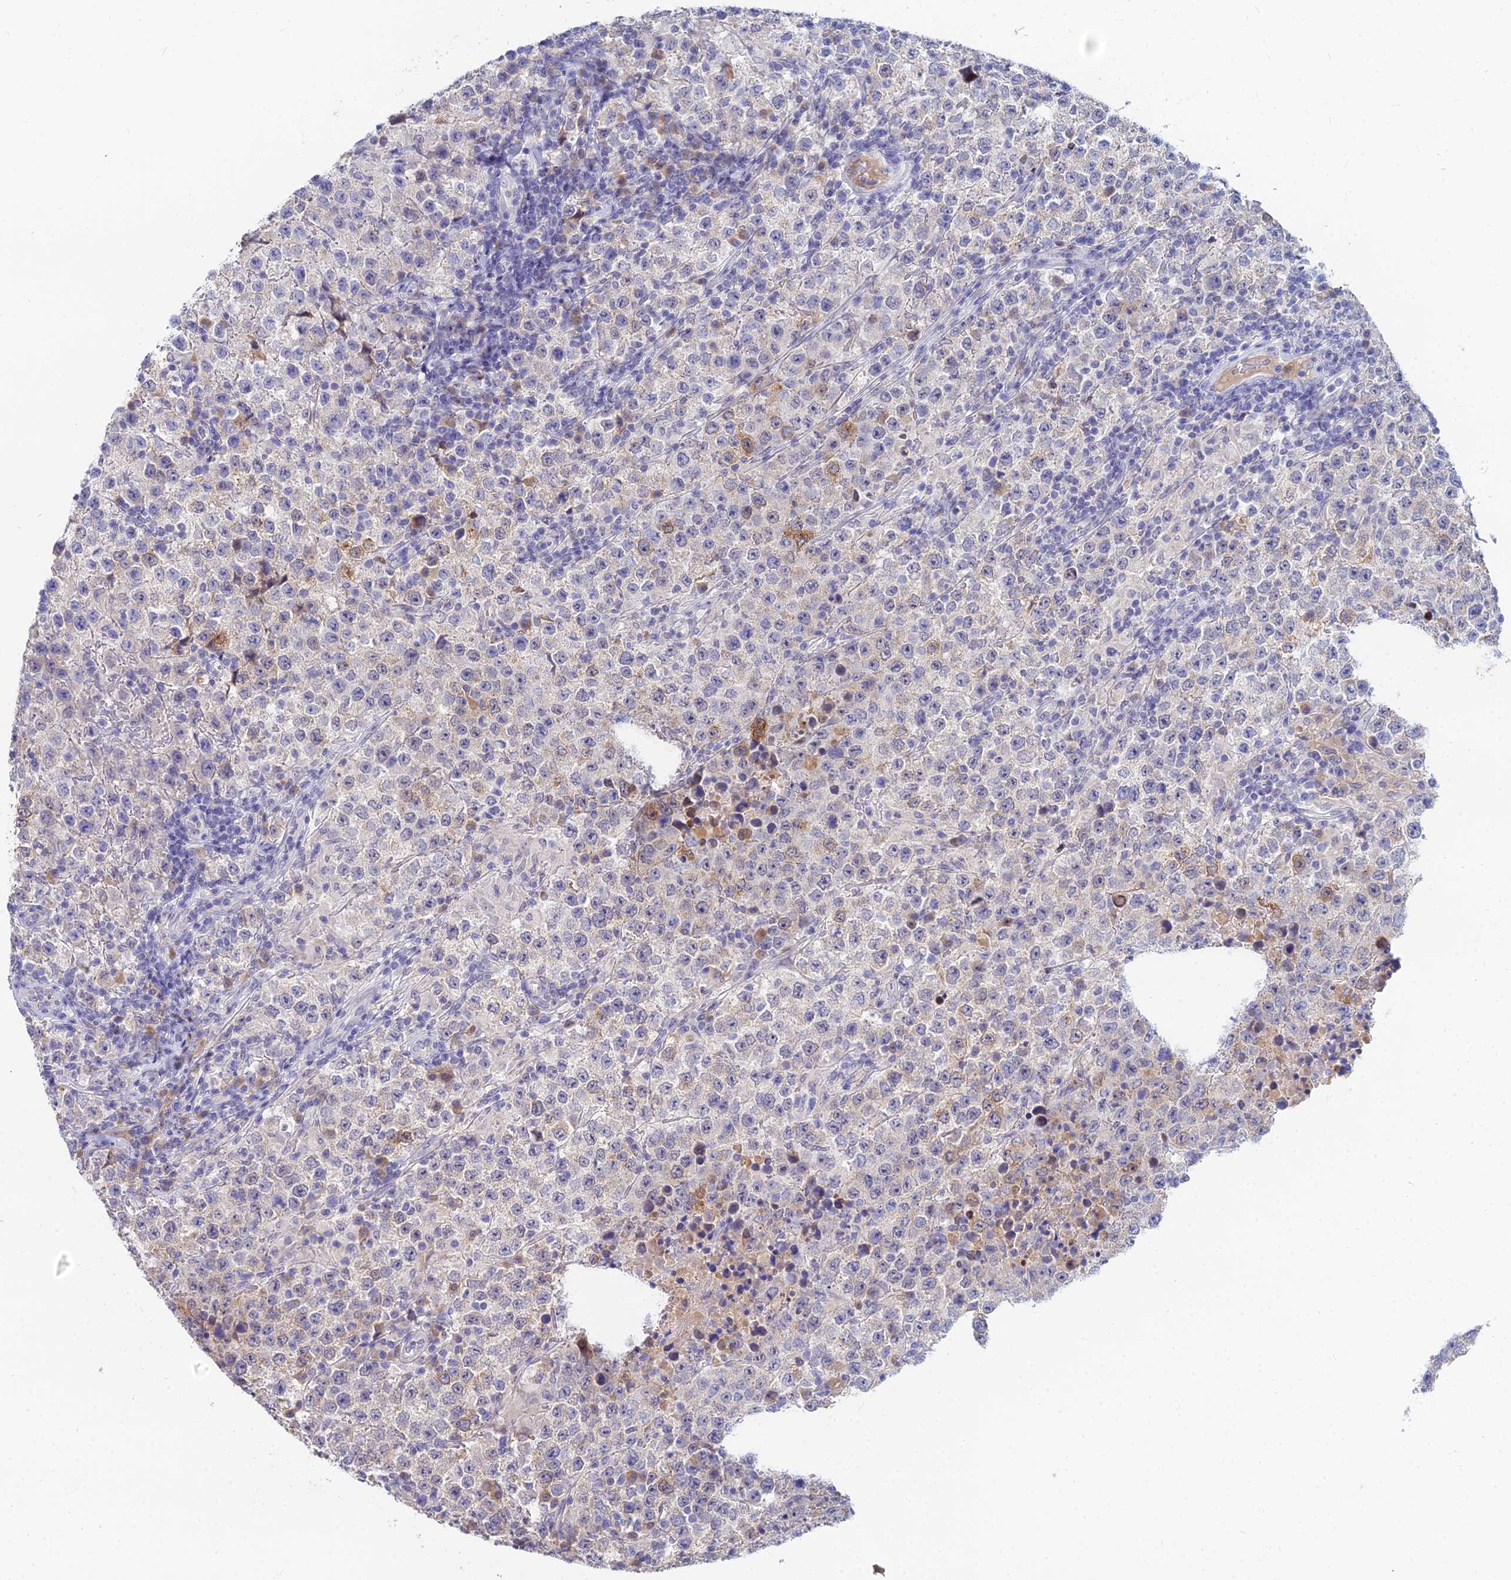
{"staining": {"intensity": "moderate", "quantity": "<25%", "location": "cytoplasmic/membranous"}, "tissue": "testis cancer", "cell_type": "Tumor cells", "image_type": "cancer", "snomed": [{"axis": "morphology", "description": "Seminoma, NOS"}, {"axis": "morphology", "description": "Carcinoma, Embryonal, NOS"}, {"axis": "topography", "description": "Testis"}], "caption": "Immunohistochemistry (IHC) staining of testis seminoma, which reveals low levels of moderate cytoplasmic/membranous positivity in about <25% of tumor cells indicating moderate cytoplasmic/membranous protein expression. The staining was performed using DAB (brown) for protein detection and nuclei were counterstained in hematoxylin (blue).", "gene": "GOLGA6D", "patient": {"sex": "male", "age": 41}}